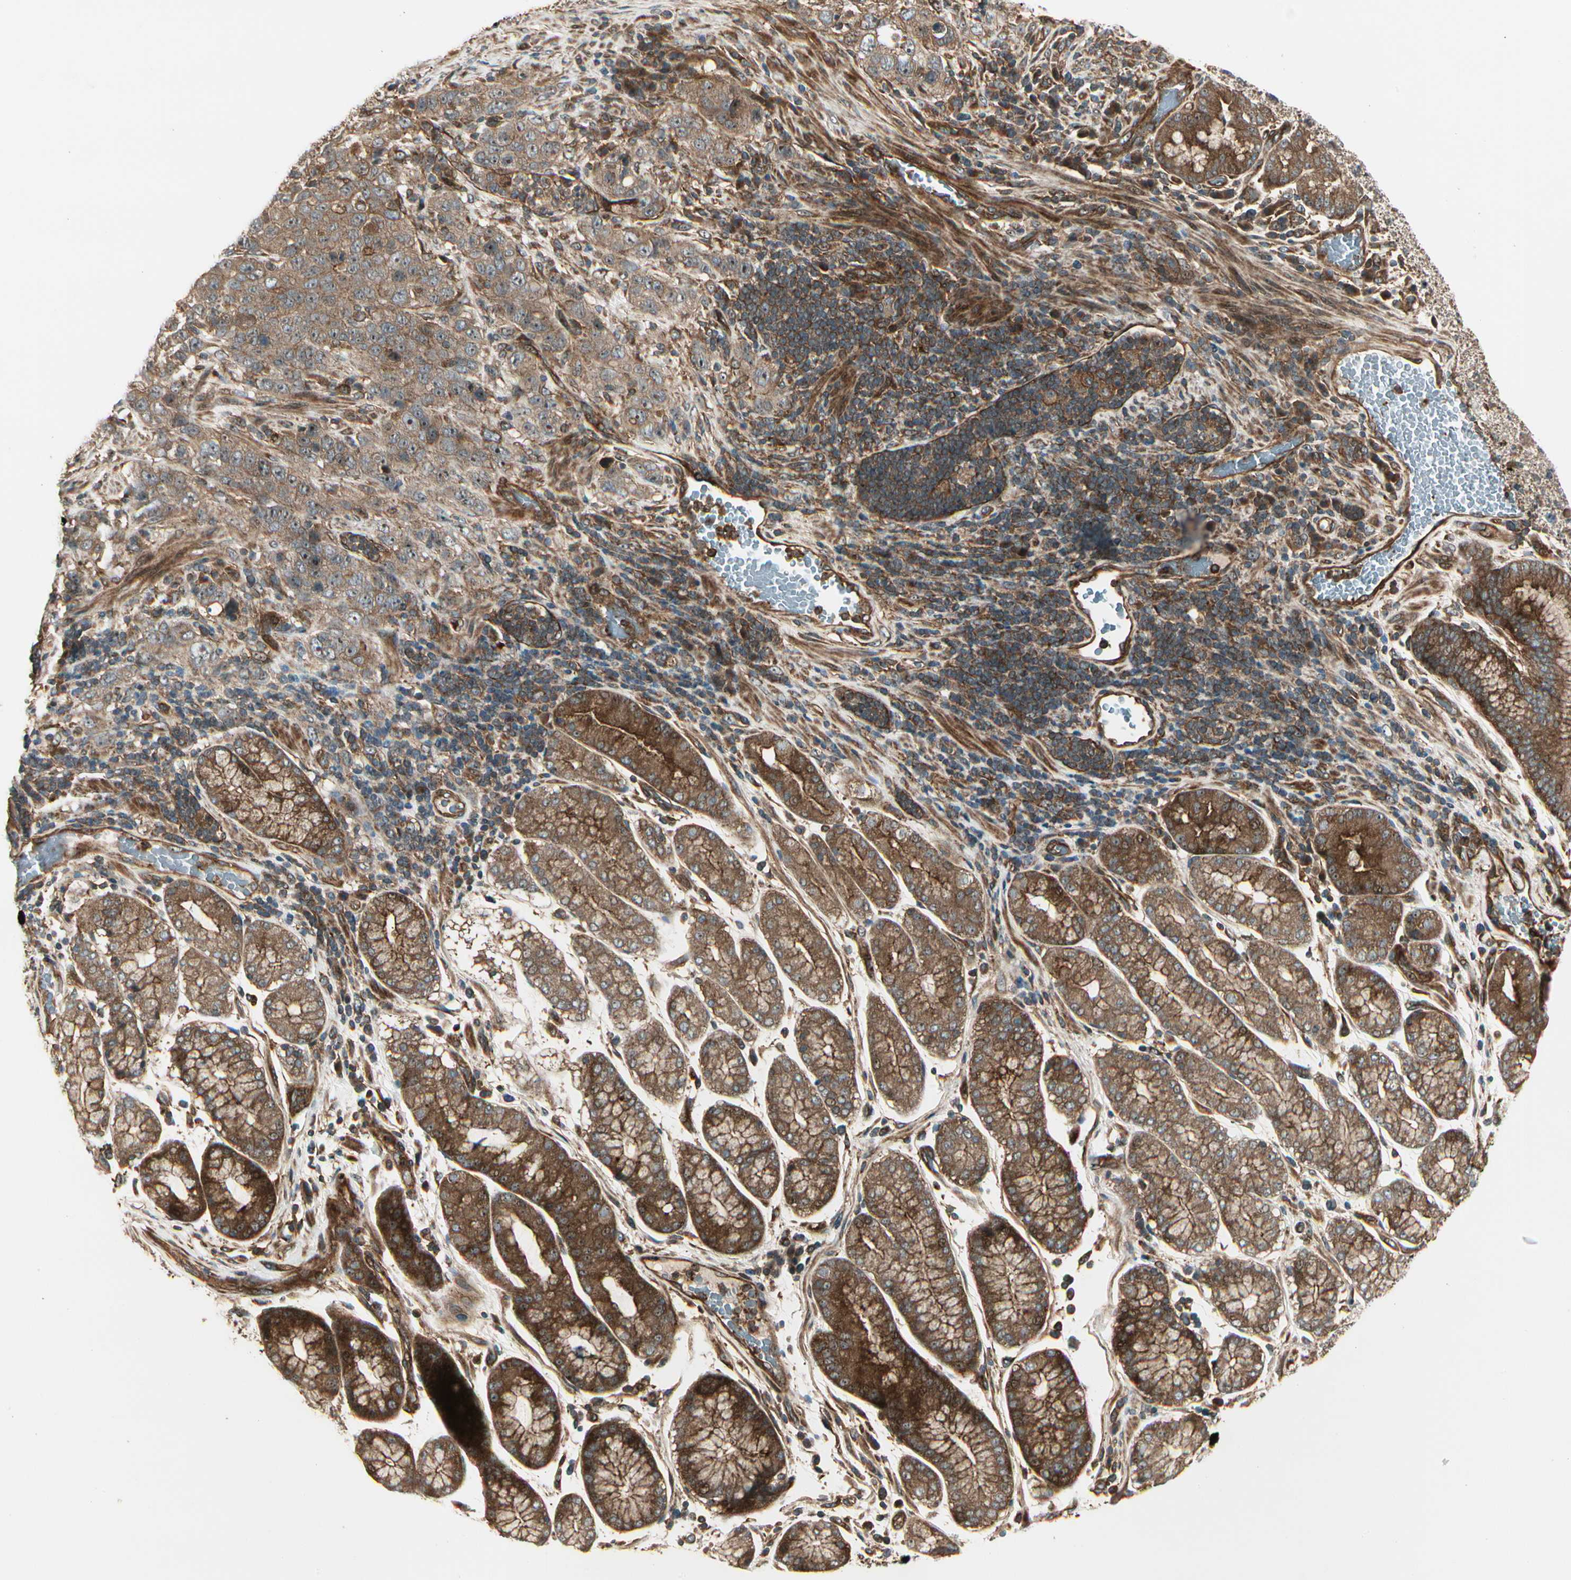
{"staining": {"intensity": "moderate", "quantity": ">75%", "location": "cytoplasmic/membranous"}, "tissue": "stomach cancer", "cell_type": "Tumor cells", "image_type": "cancer", "snomed": [{"axis": "morphology", "description": "Normal tissue, NOS"}, {"axis": "morphology", "description": "Adenocarcinoma, NOS"}, {"axis": "topography", "description": "Stomach"}], "caption": "Immunohistochemistry (IHC) (DAB) staining of stomach cancer (adenocarcinoma) displays moderate cytoplasmic/membranous protein staining in about >75% of tumor cells.", "gene": "FKBP15", "patient": {"sex": "male", "age": 48}}